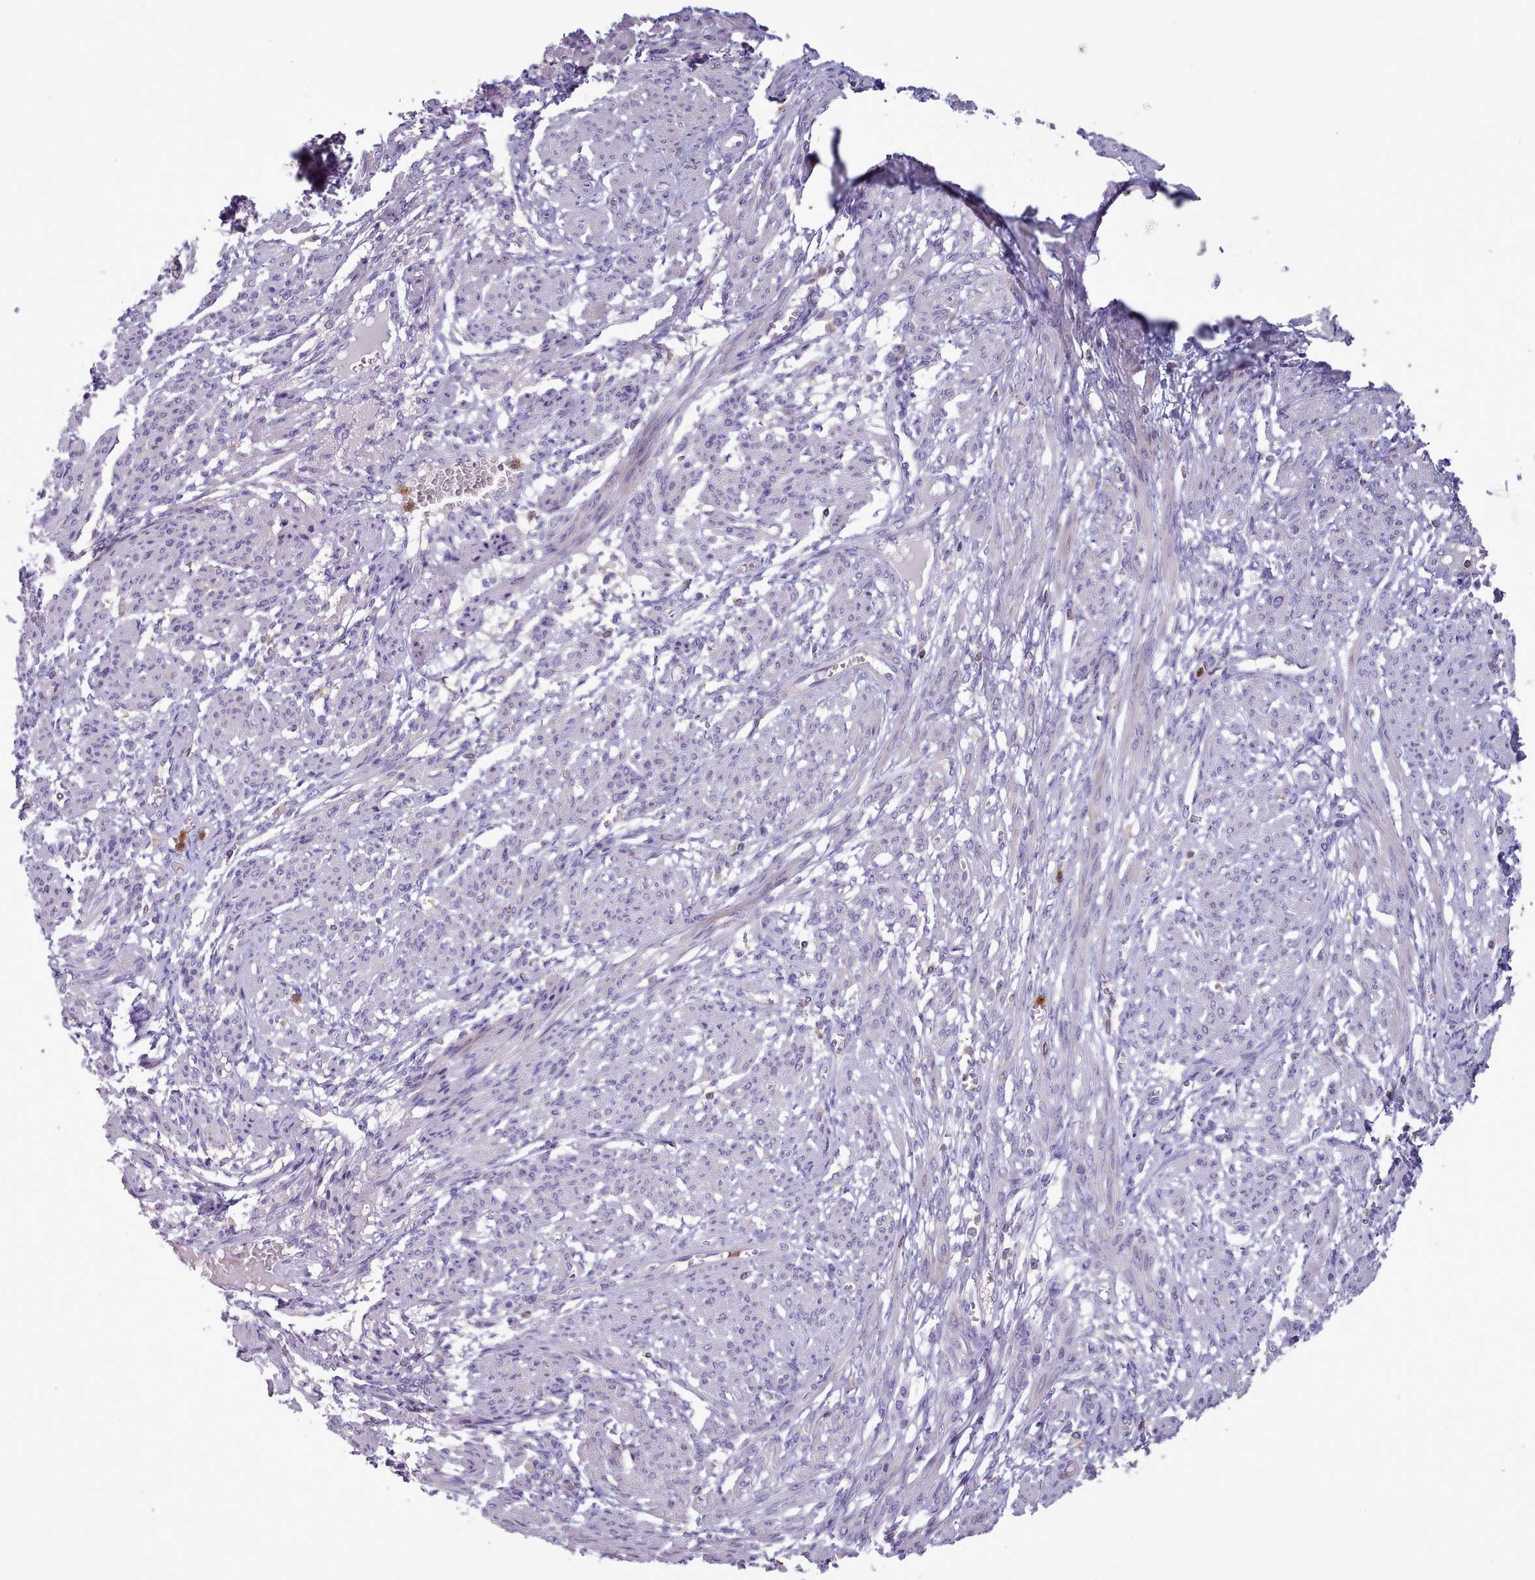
{"staining": {"intensity": "moderate", "quantity": "<25%", "location": "cytoplasmic/membranous"}, "tissue": "smooth muscle", "cell_type": "Smooth muscle cells", "image_type": "normal", "snomed": [{"axis": "morphology", "description": "Normal tissue, NOS"}, {"axis": "topography", "description": "Smooth muscle"}], "caption": "Smooth muscle stained for a protein (brown) exhibits moderate cytoplasmic/membranous positive staining in approximately <25% of smooth muscle cells.", "gene": "RAC1", "patient": {"sex": "female", "age": 39}}